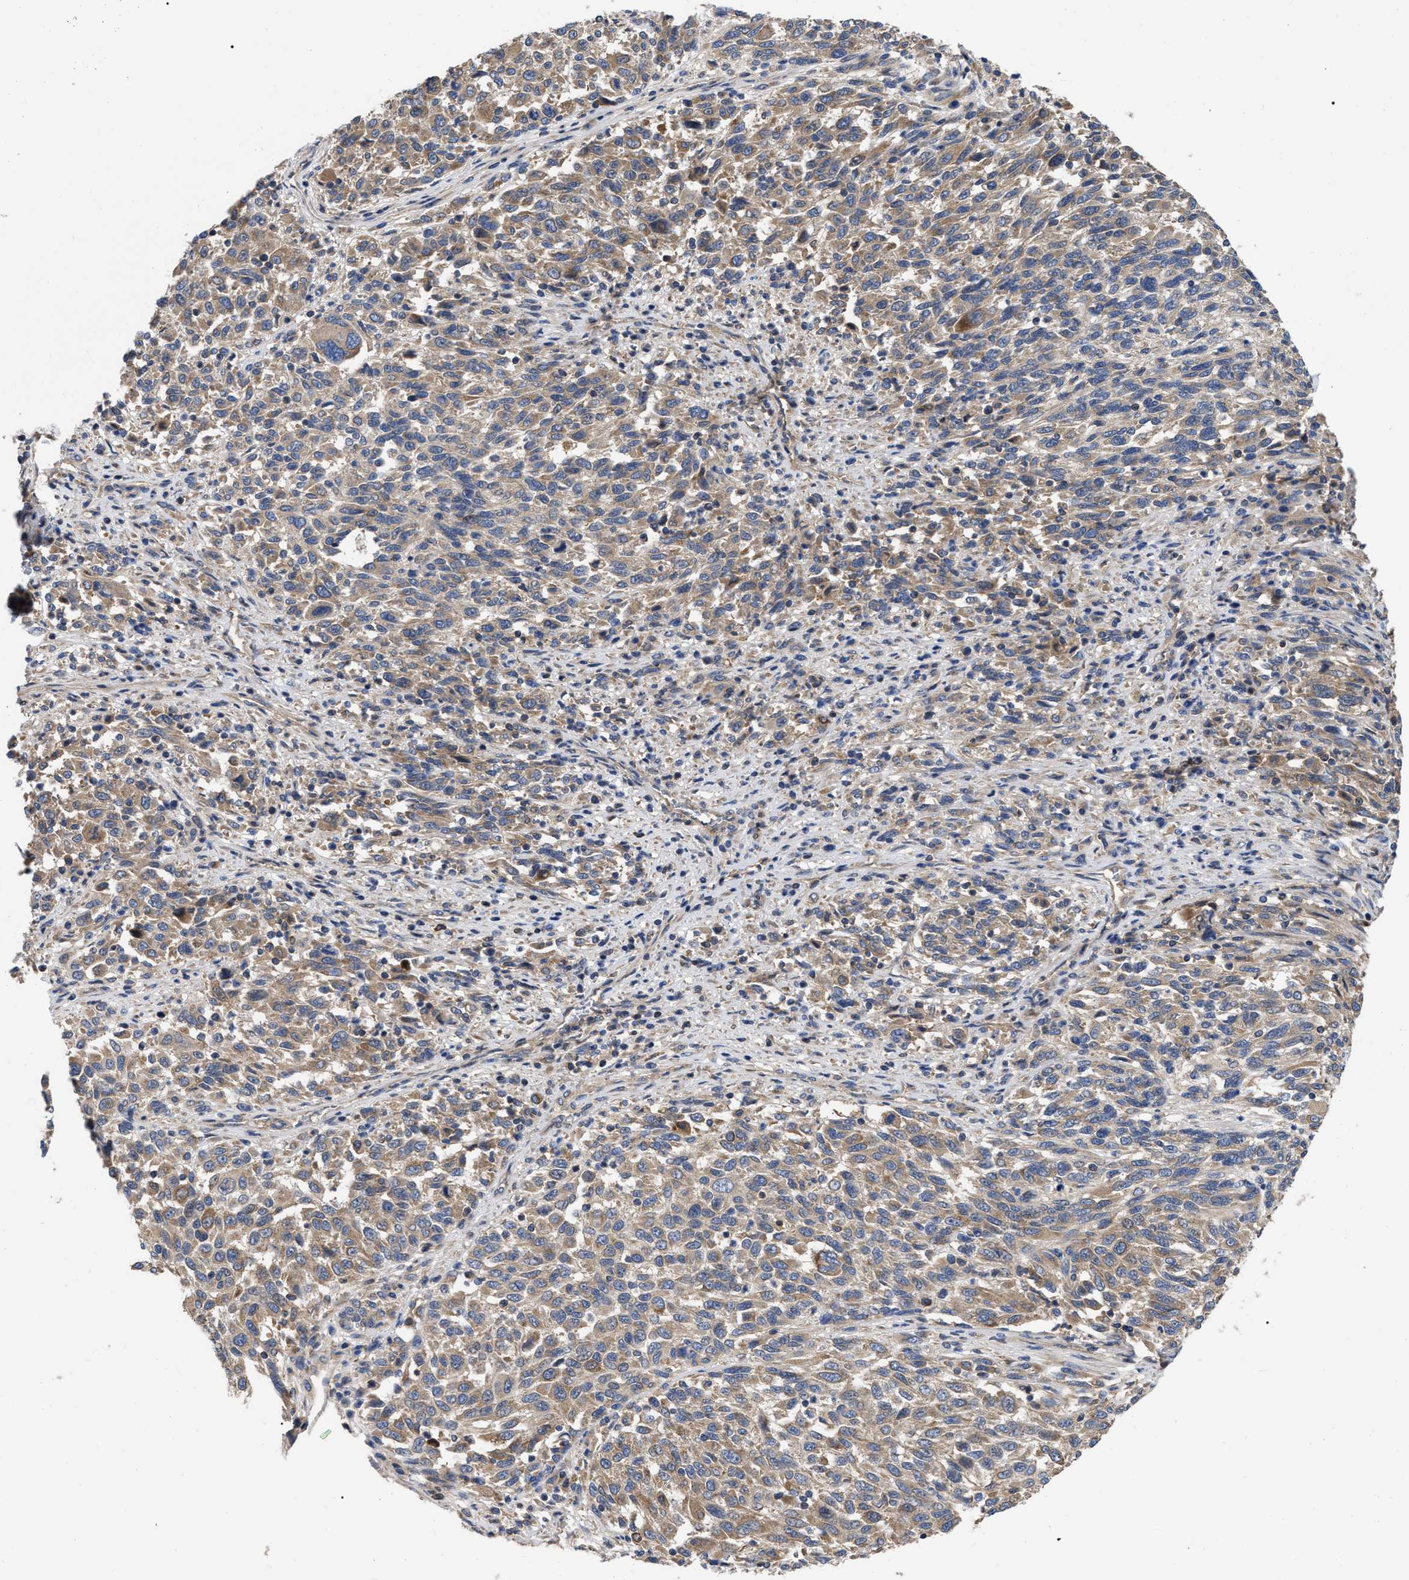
{"staining": {"intensity": "weak", "quantity": ">75%", "location": "cytoplasmic/membranous"}, "tissue": "melanoma", "cell_type": "Tumor cells", "image_type": "cancer", "snomed": [{"axis": "morphology", "description": "Malignant melanoma, Metastatic site"}, {"axis": "topography", "description": "Lymph node"}], "caption": "Melanoma stained with DAB (3,3'-diaminobenzidine) IHC exhibits low levels of weak cytoplasmic/membranous staining in approximately >75% of tumor cells.", "gene": "RAP1GDS1", "patient": {"sex": "male", "age": 61}}